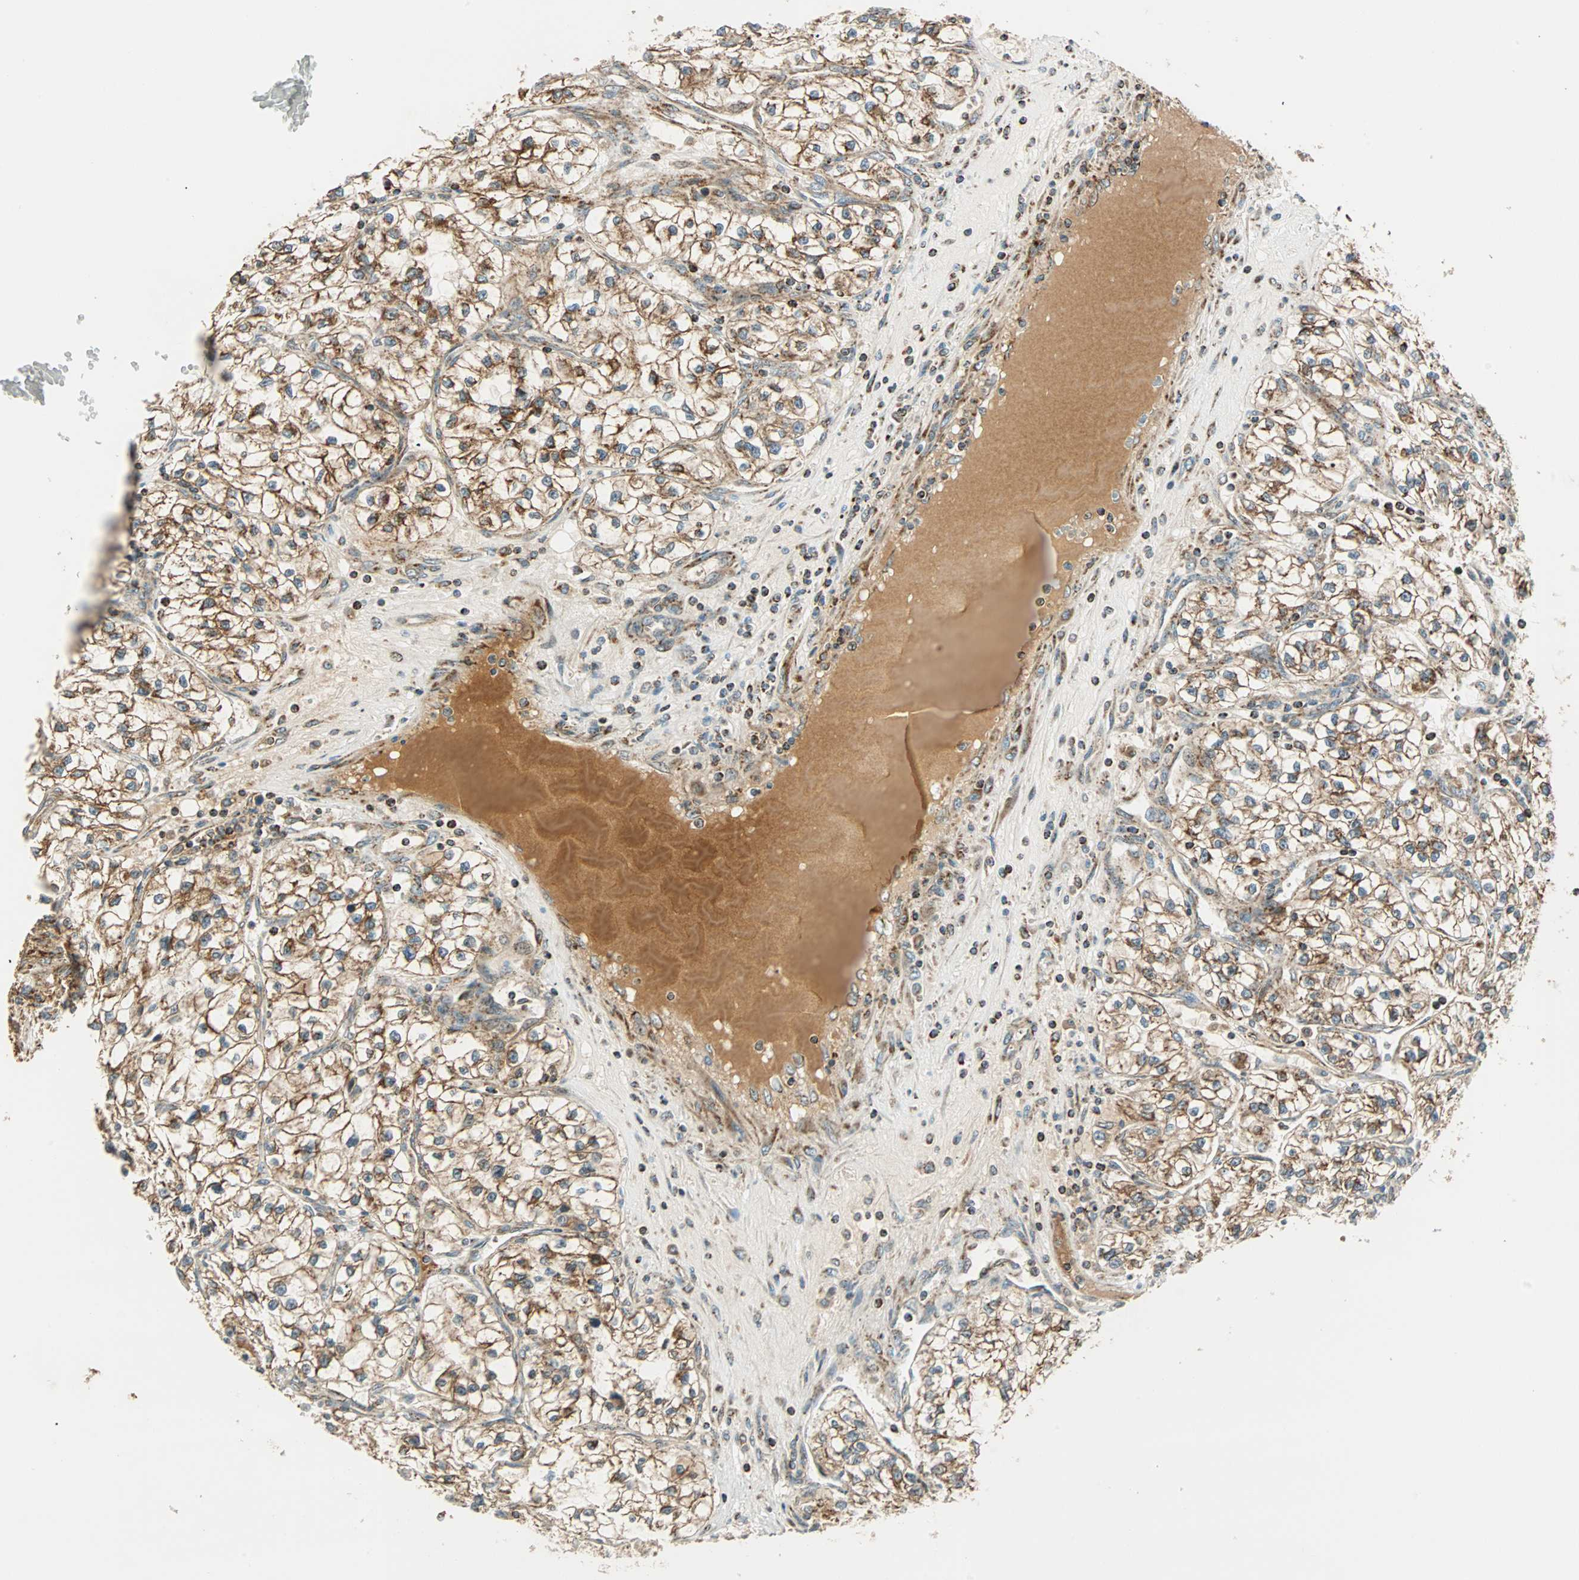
{"staining": {"intensity": "moderate", "quantity": ">75%", "location": "cytoplasmic/membranous"}, "tissue": "renal cancer", "cell_type": "Tumor cells", "image_type": "cancer", "snomed": [{"axis": "morphology", "description": "Adenocarcinoma, NOS"}, {"axis": "topography", "description": "Kidney"}], "caption": "This is an image of IHC staining of renal cancer (adenocarcinoma), which shows moderate staining in the cytoplasmic/membranous of tumor cells.", "gene": "SPRY4", "patient": {"sex": "female", "age": 57}}